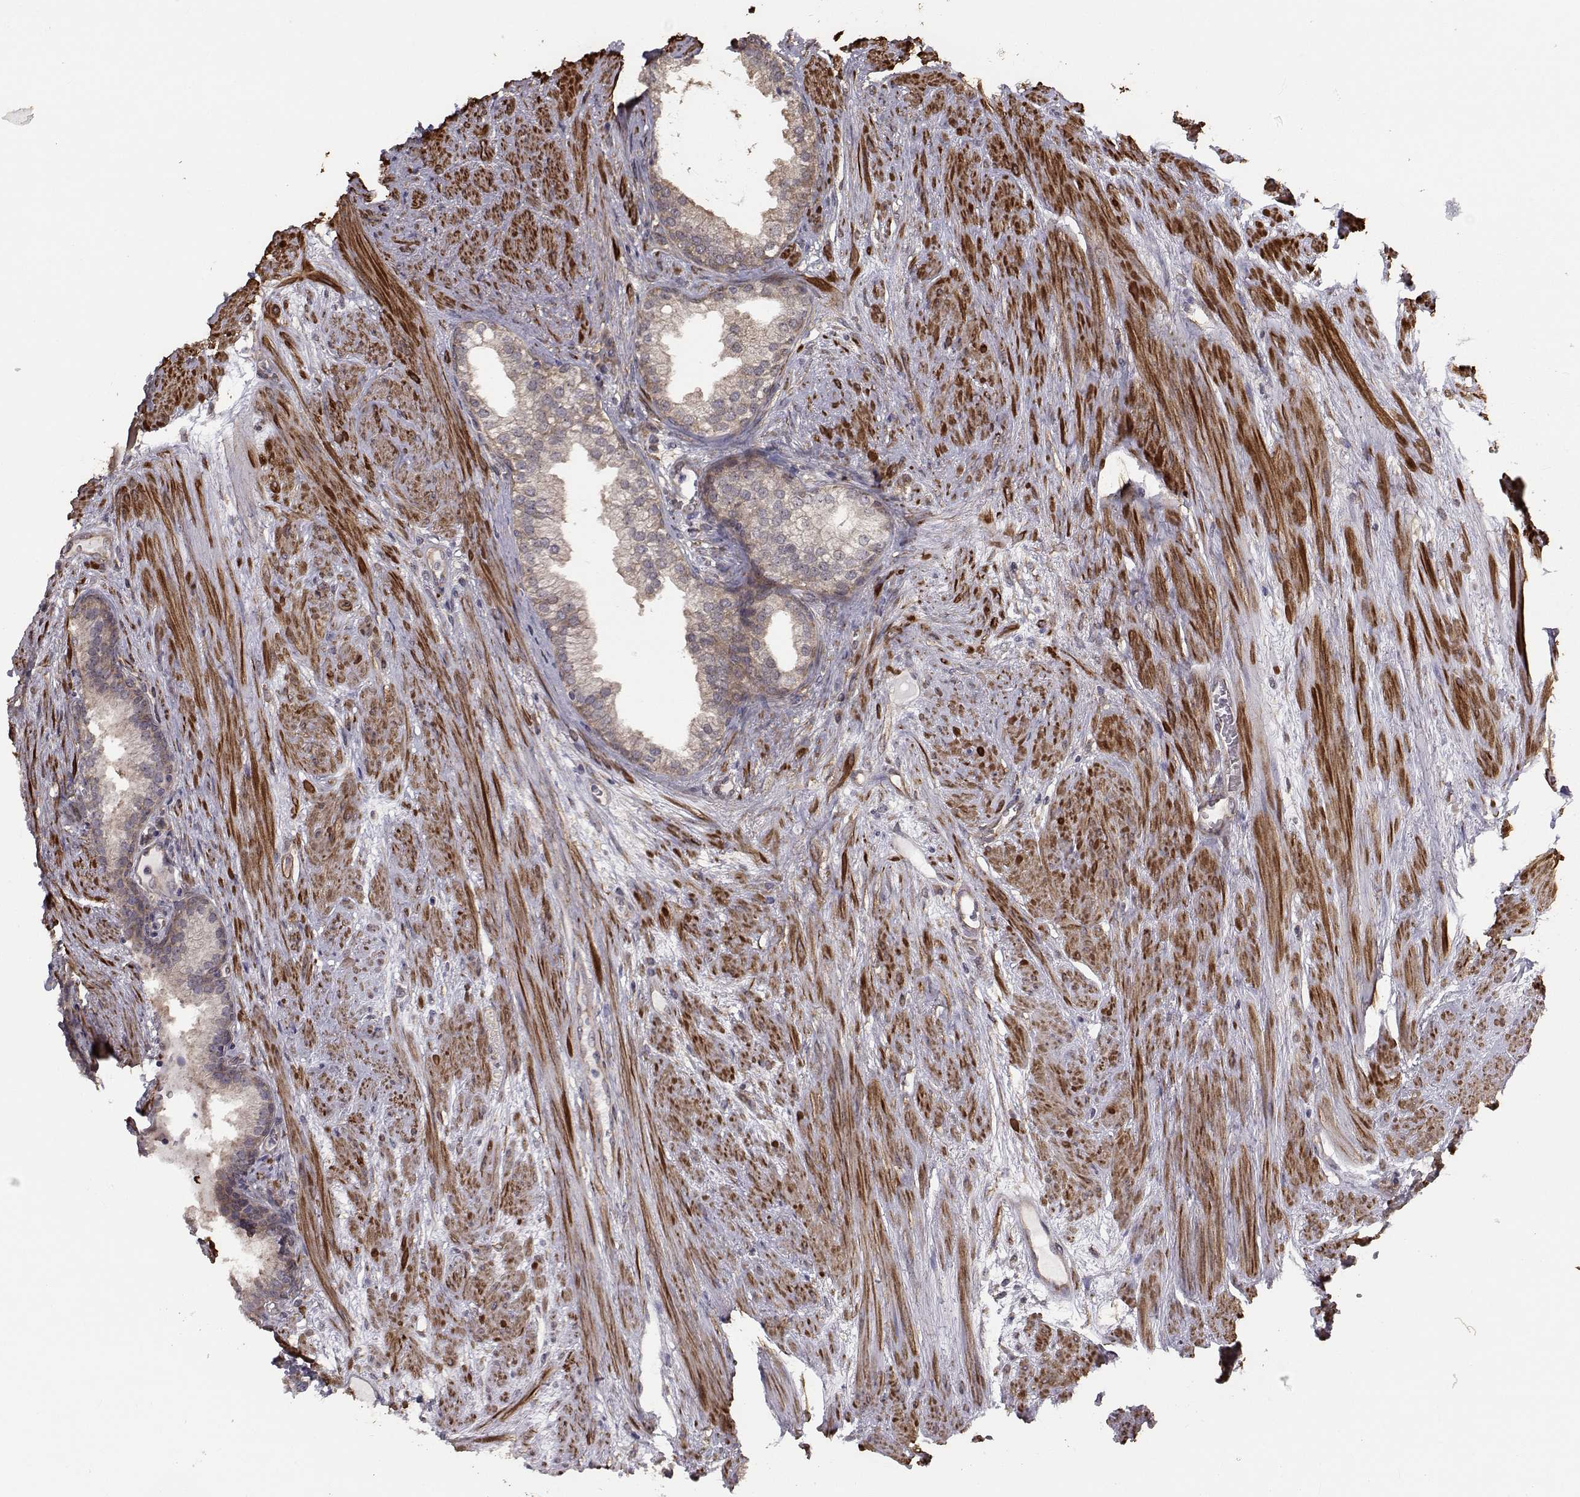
{"staining": {"intensity": "weak", "quantity": ">75%", "location": "cytoplasmic/membranous"}, "tissue": "prostate cancer", "cell_type": "Tumor cells", "image_type": "cancer", "snomed": [{"axis": "morphology", "description": "Adenocarcinoma, NOS"}, {"axis": "topography", "description": "Prostate"}], "caption": "A brown stain shows weak cytoplasmic/membranous staining of a protein in adenocarcinoma (prostate) tumor cells.", "gene": "TRIP10", "patient": {"sex": "male", "age": 69}}